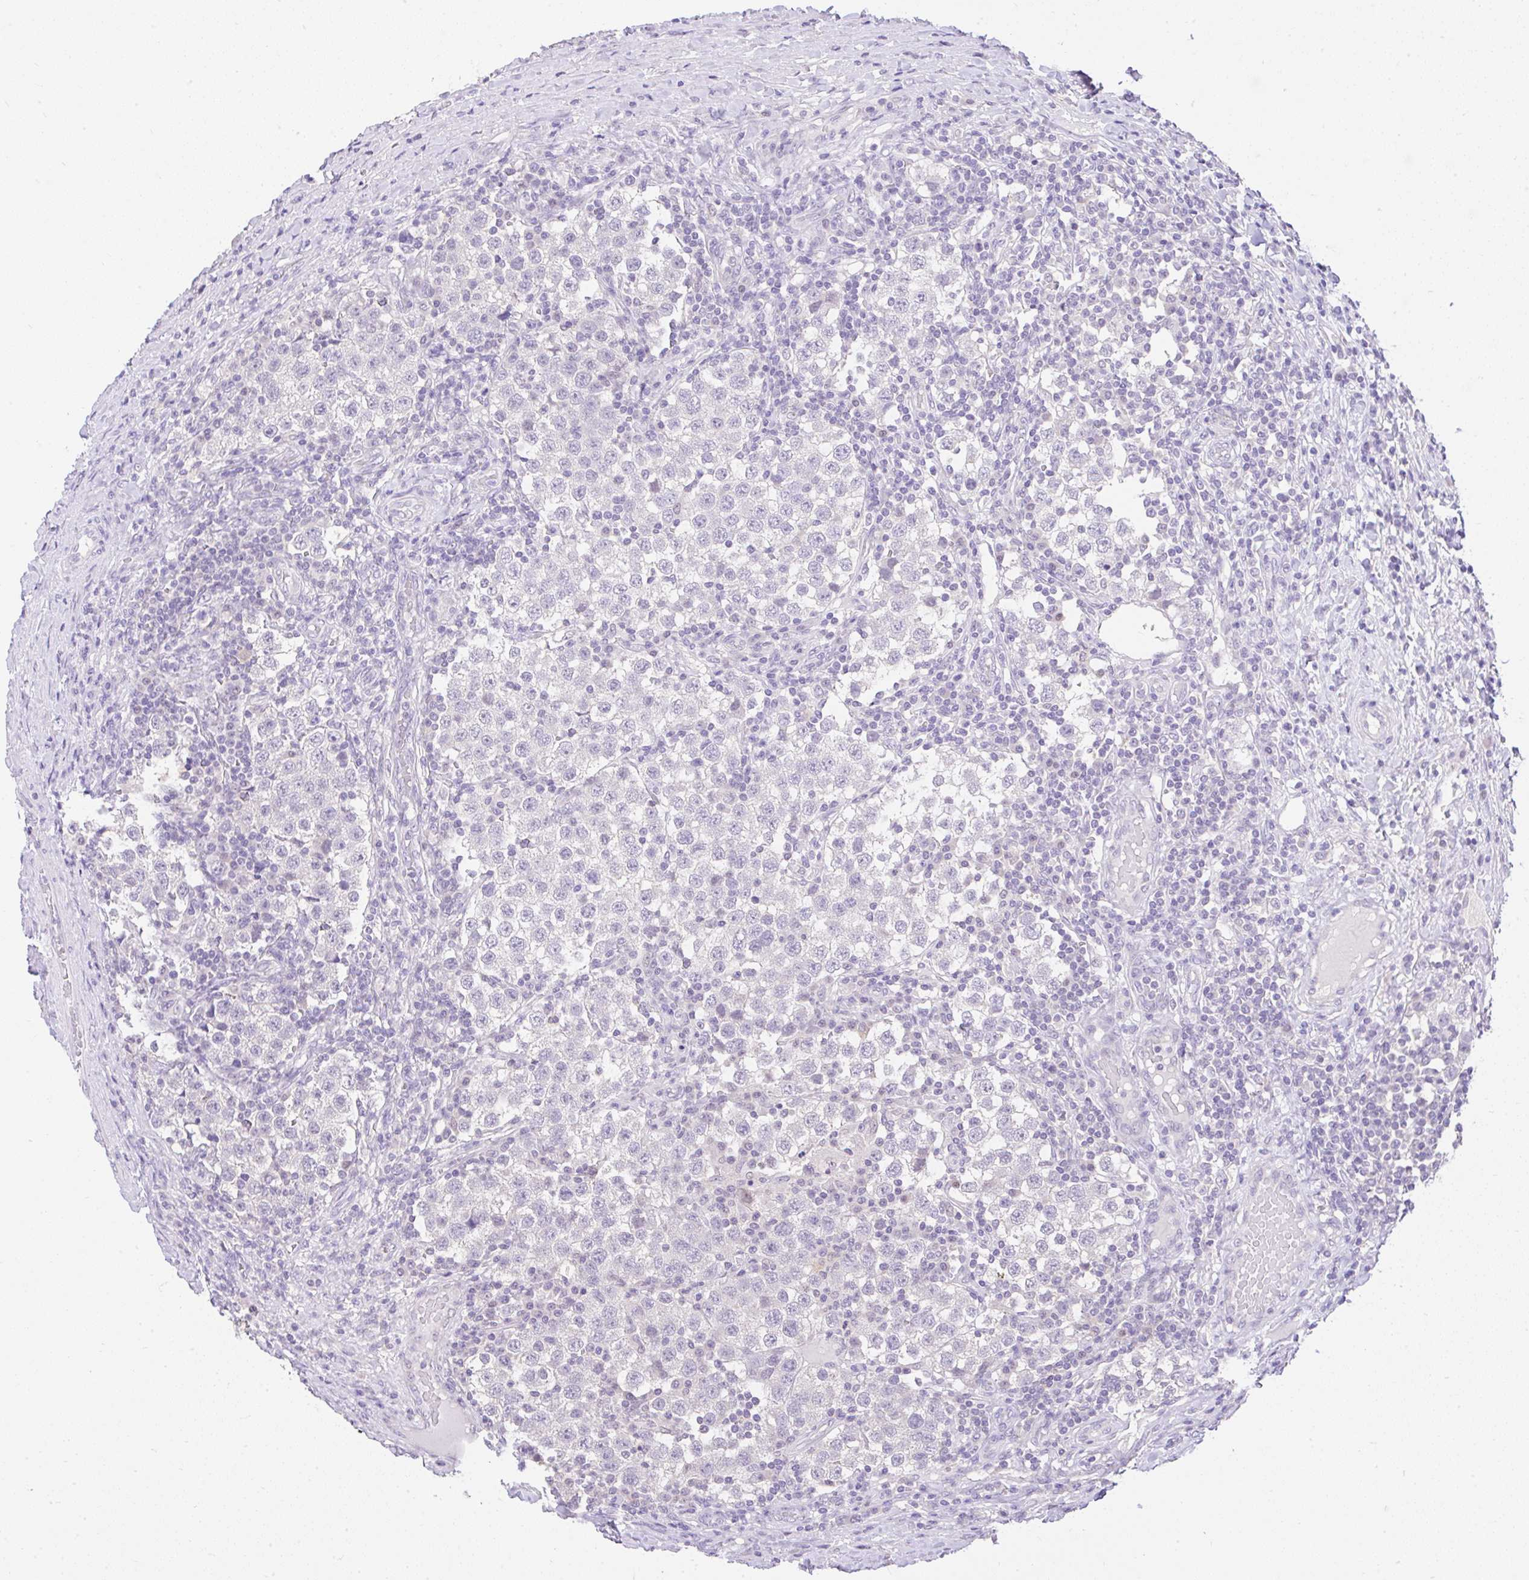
{"staining": {"intensity": "negative", "quantity": "none", "location": "none"}, "tissue": "testis cancer", "cell_type": "Tumor cells", "image_type": "cancer", "snomed": [{"axis": "morphology", "description": "Seminoma, NOS"}, {"axis": "topography", "description": "Testis"}], "caption": "IHC micrograph of testis cancer stained for a protein (brown), which reveals no positivity in tumor cells. (IHC, brightfield microscopy, high magnification).", "gene": "CTU1", "patient": {"sex": "male", "age": 34}}